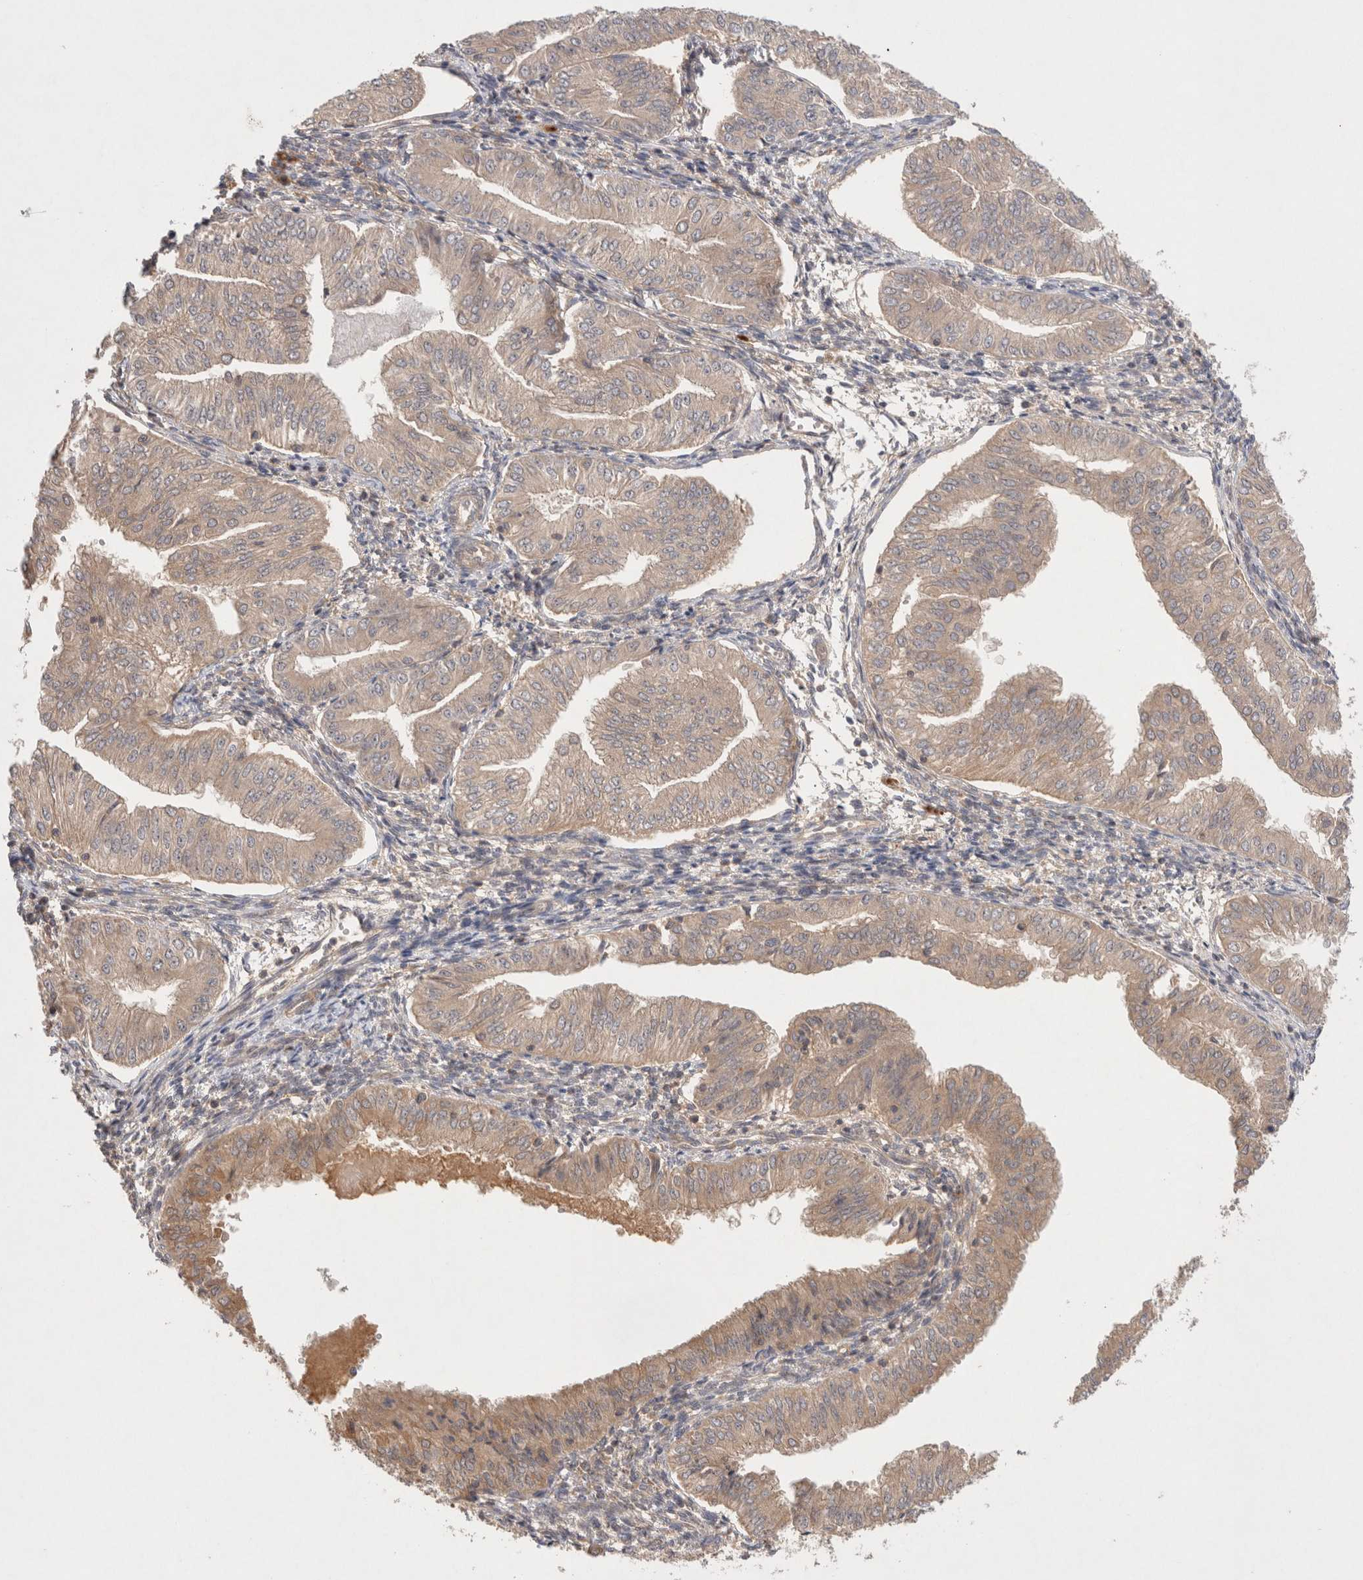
{"staining": {"intensity": "weak", "quantity": ">75%", "location": "cytoplasmic/membranous"}, "tissue": "endometrial cancer", "cell_type": "Tumor cells", "image_type": "cancer", "snomed": [{"axis": "morphology", "description": "Normal tissue, NOS"}, {"axis": "morphology", "description": "Adenocarcinoma, NOS"}, {"axis": "topography", "description": "Endometrium"}], "caption": "DAB (3,3'-diaminobenzidine) immunohistochemical staining of human endometrial cancer demonstrates weak cytoplasmic/membranous protein positivity in about >75% of tumor cells.", "gene": "KLHL20", "patient": {"sex": "female", "age": 53}}